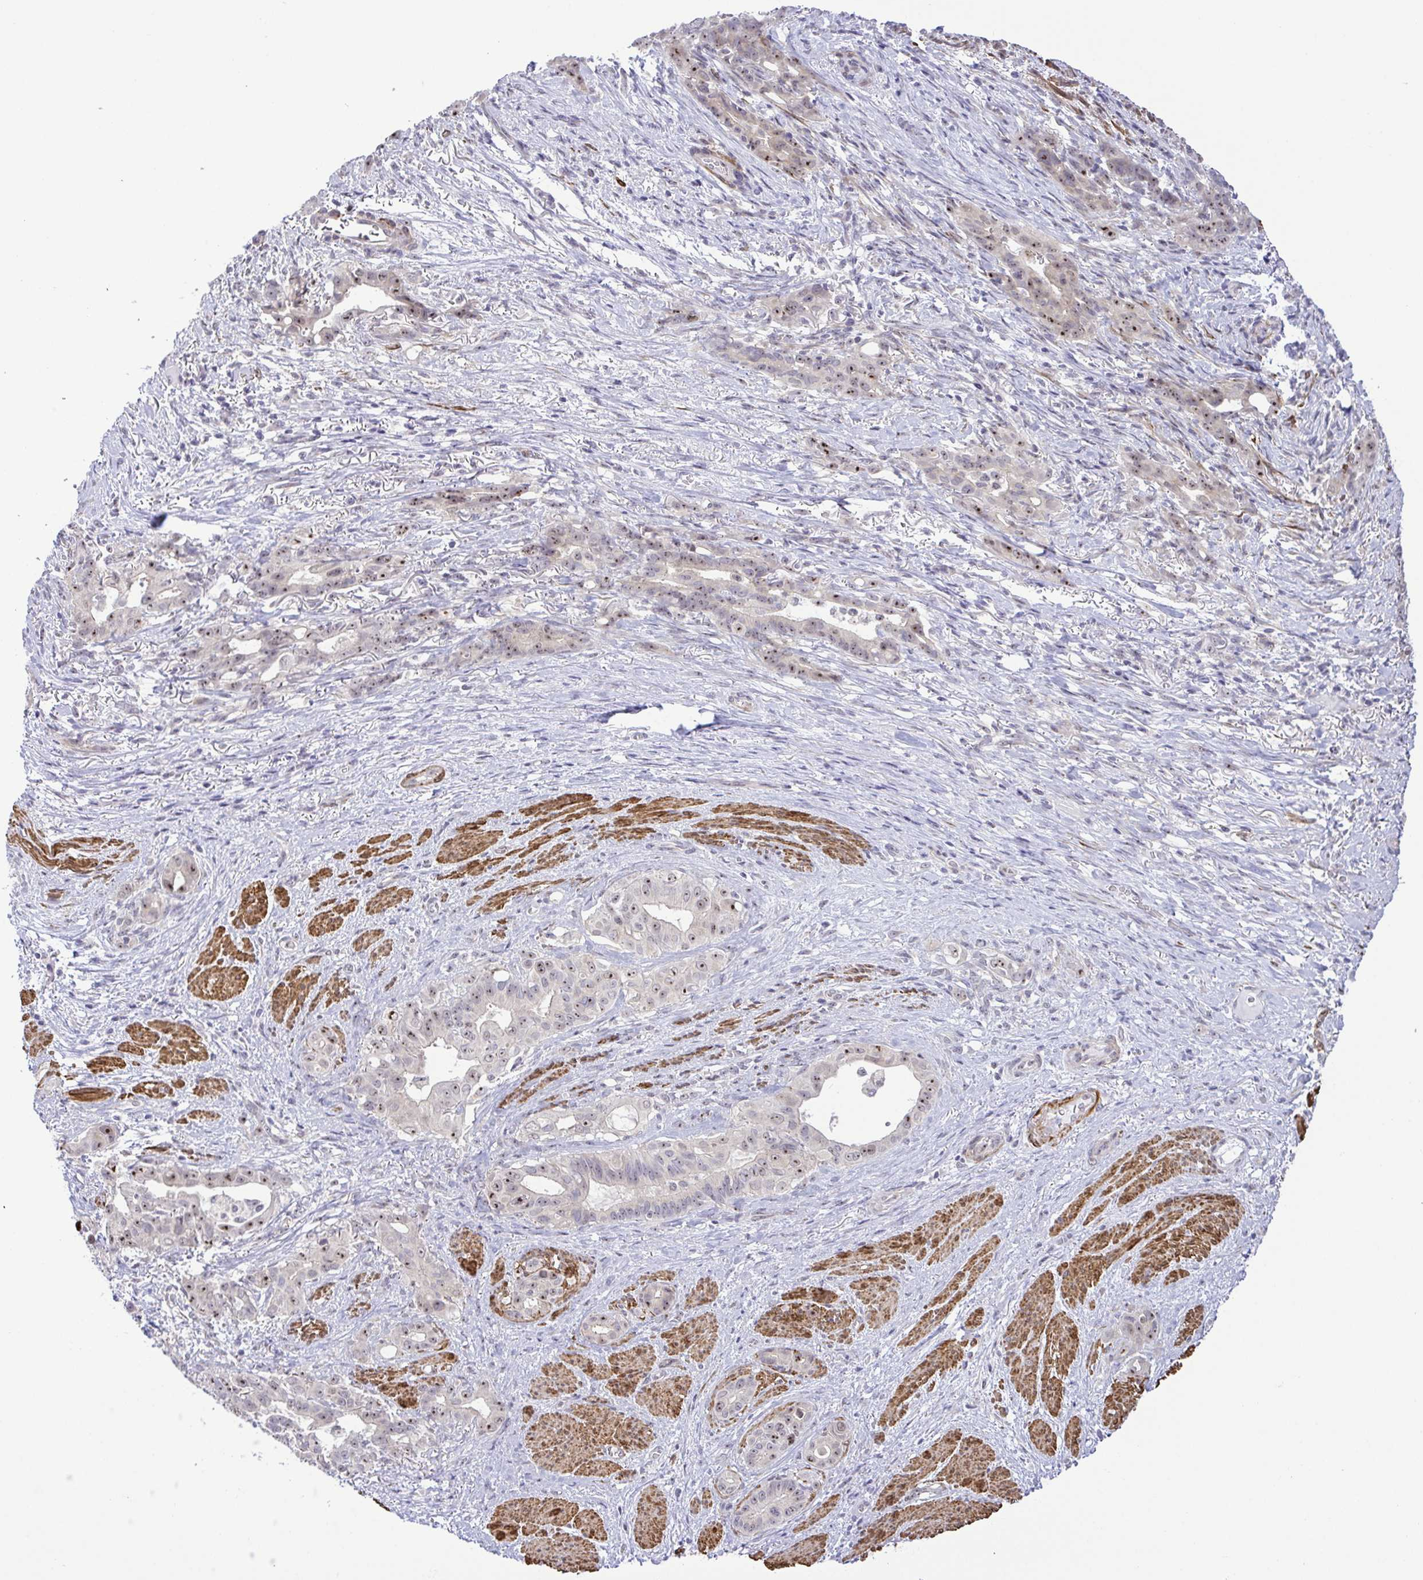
{"staining": {"intensity": "weak", "quantity": "25%-75%", "location": "nuclear"}, "tissue": "stomach cancer", "cell_type": "Tumor cells", "image_type": "cancer", "snomed": [{"axis": "morphology", "description": "Normal tissue, NOS"}, {"axis": "morphology", "description": "Adenocarcinoma, NOS"}, {"axis": "topography", "description": "Esophagus"}, {"axis": "topography", "description": "Stomach, upper"}], "caption": "Stomach cancer was stained to show a protein in brown. There is low levels of weak nuclear staining in about 25%-75% of tumor cells.", "gene": "RSL24D1", "patient": {"sex": "male", "age": 62}}